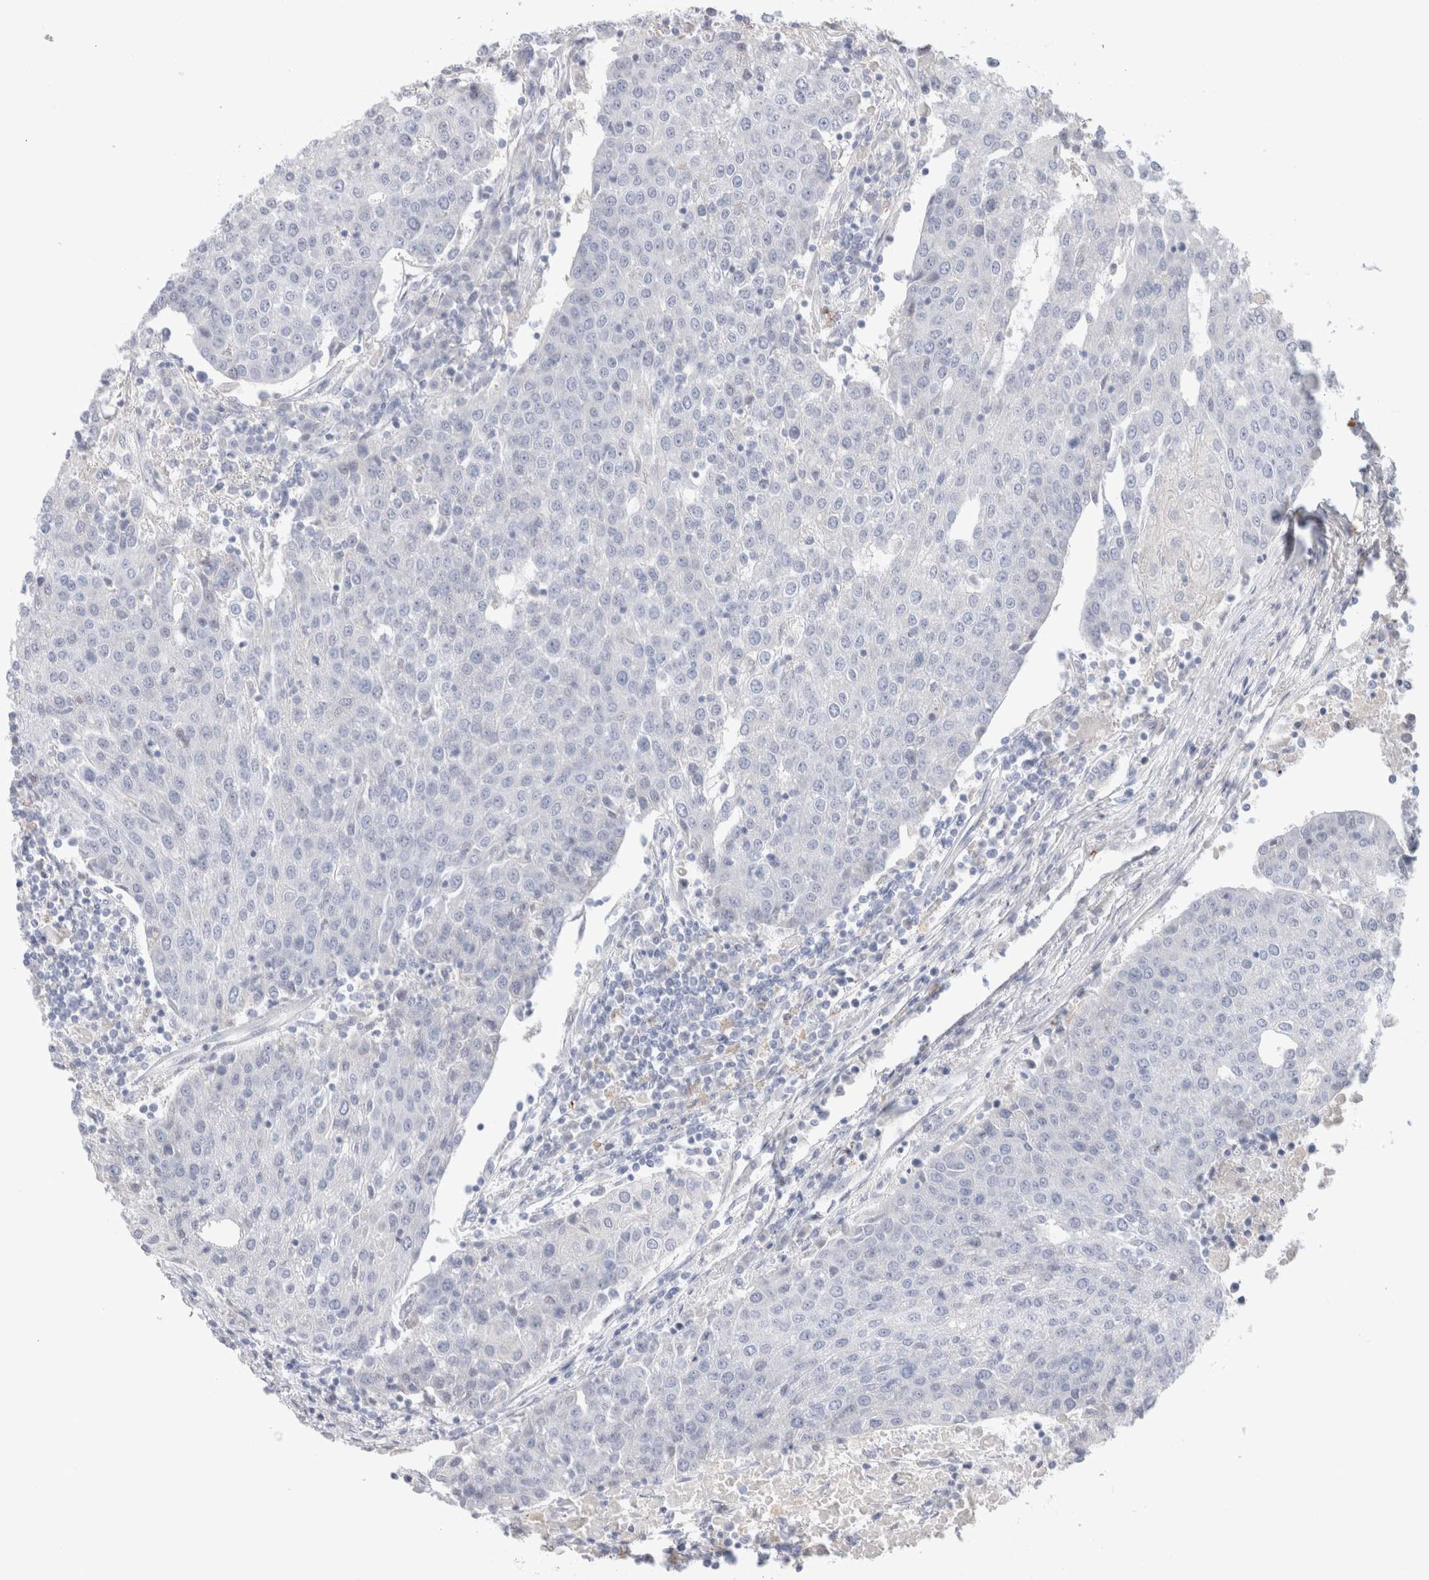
{"staining": {"intensity": "negative", "quantity": "none", "location": "none"}, "tissue": "urothelial cancer", "cell_type": "Tumor cells", "image_type": "cancer", "snomed": [{"axis": "morphology", "description": "Urothelial carcinoma, High grade"}, {"axis": "topography", "description": "Urinary bladder"}], "caption": "A photomicrograph of human urothelial cancer is negative for staining in tumor cells. Nuclei are stained in blue.", "gene": "HPGDS", "patient": {"sex": "female", "age": 85}}